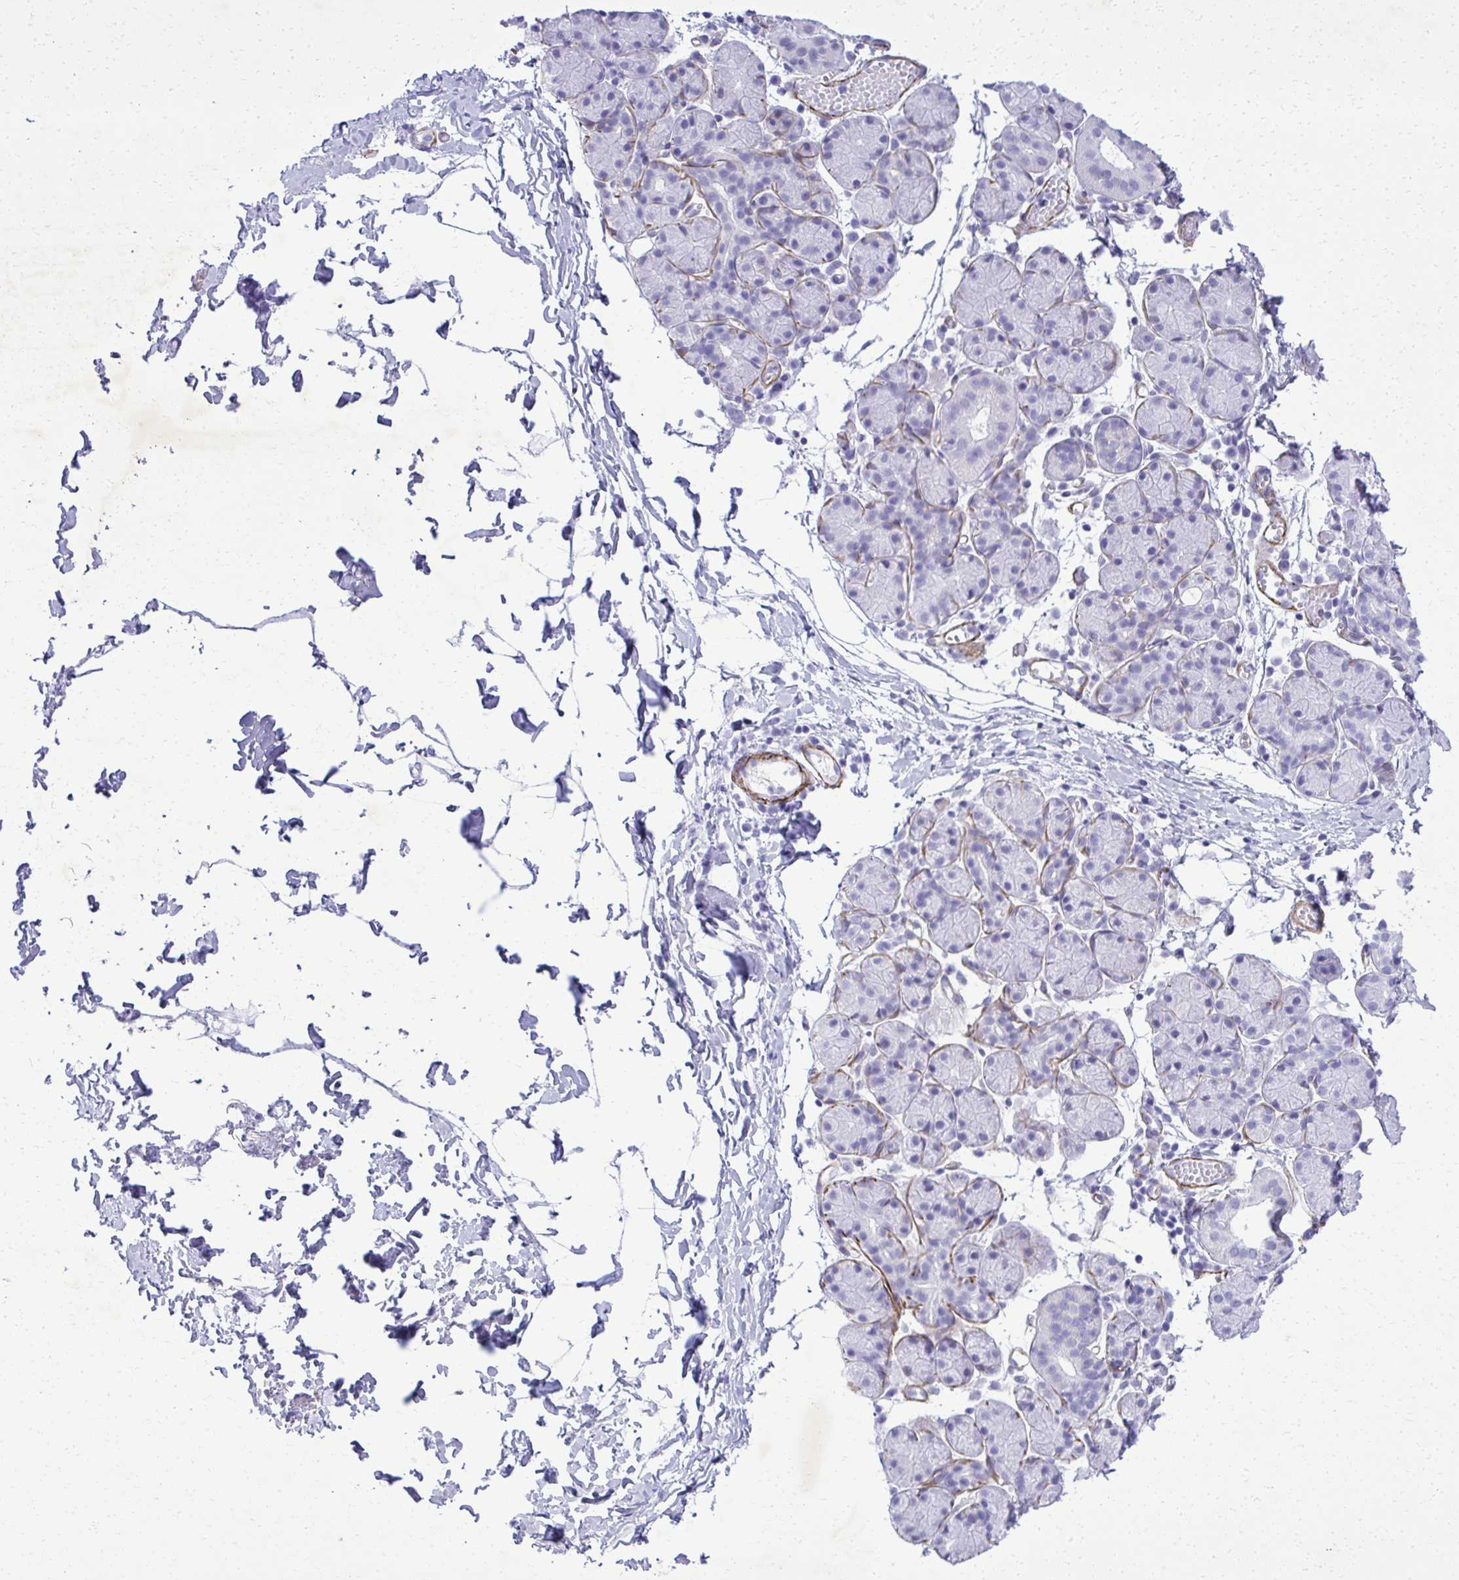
{"staining": {"intensity": "negative", "quantity": "none", "location": "none"}, "tissue": "salivary gland", "cell_type": "Glandular cells", "image_type": "normal", "snomed": [{"axis": "morphology", "description": "Normal tissue, NOS"}, {"axis": "morphology", "description": "Inflammation, NOS"}, {"axis": "topography", "description": "Lymph node"}, {"axis": "topography", "description": "Salivary gland"}], "caption": "Photomicrograph shows no protein staining in glandular cells of normal salivary gland.", "gene": "PITPNM3", "patient": {"sex": "male", "age": 3}}